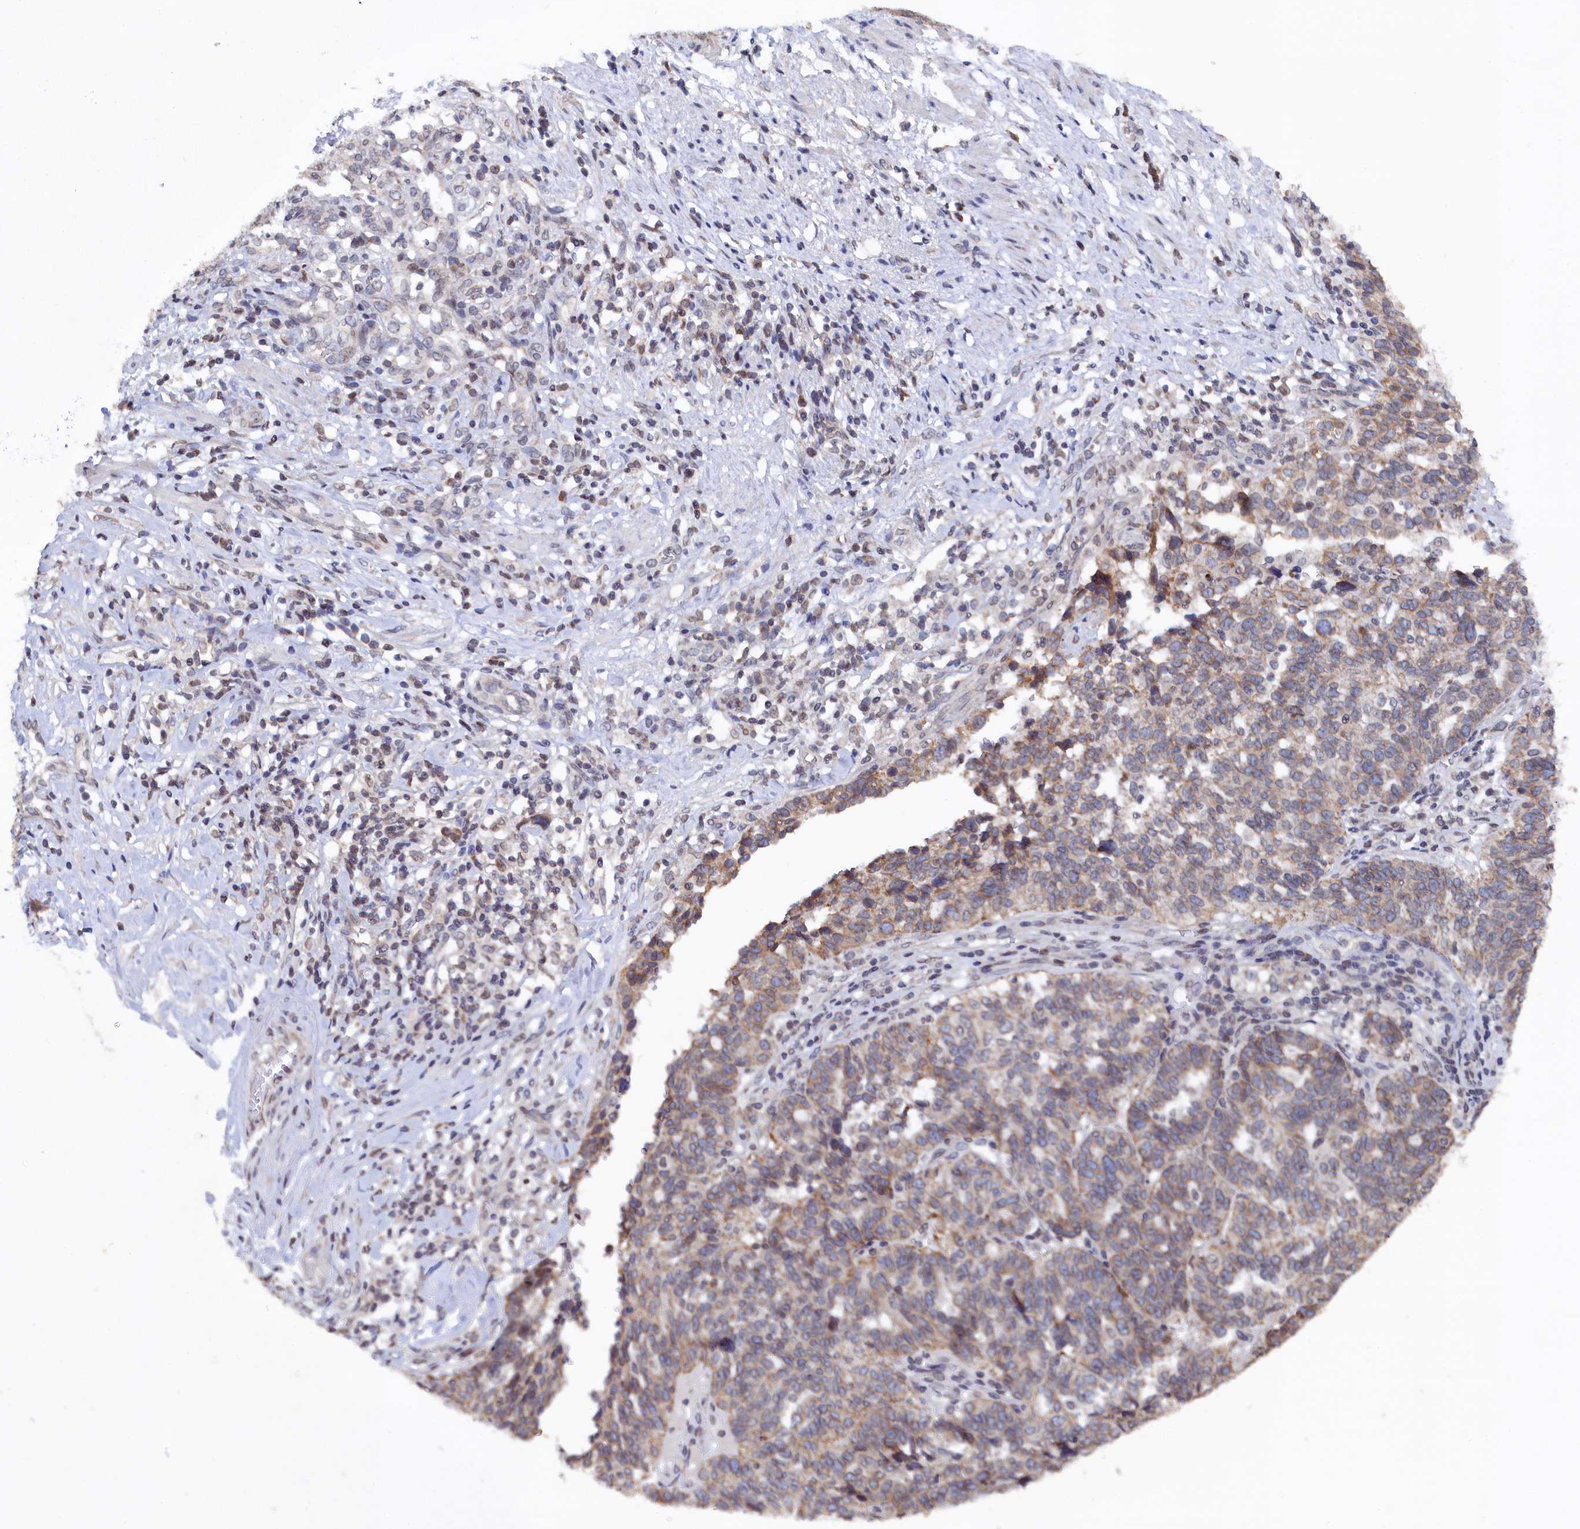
{"staining": {"intensity": "weak", "quantity": "25%-75%", "location": "cytoplasmic/membranous"}, "tissue": "ovarian cancer", "cell_type": "Tumor cells", "image_type": "cancer", "snomed": [{"axis": "morphology", "description": "Cystadenocarcinoma, serous, NOS"}, {"axis": "topography", "description": "Ovary"}], "caption": "Brown immunohistochemical staining in human ovarian cancer (serous cystadenocarcinoma) displays weak cytoplasmic/membranous staining in approximately 25%-75% of tumor cells.", "gene": "ANKEF1", "patient": {"sex": "female", "age": 59}}